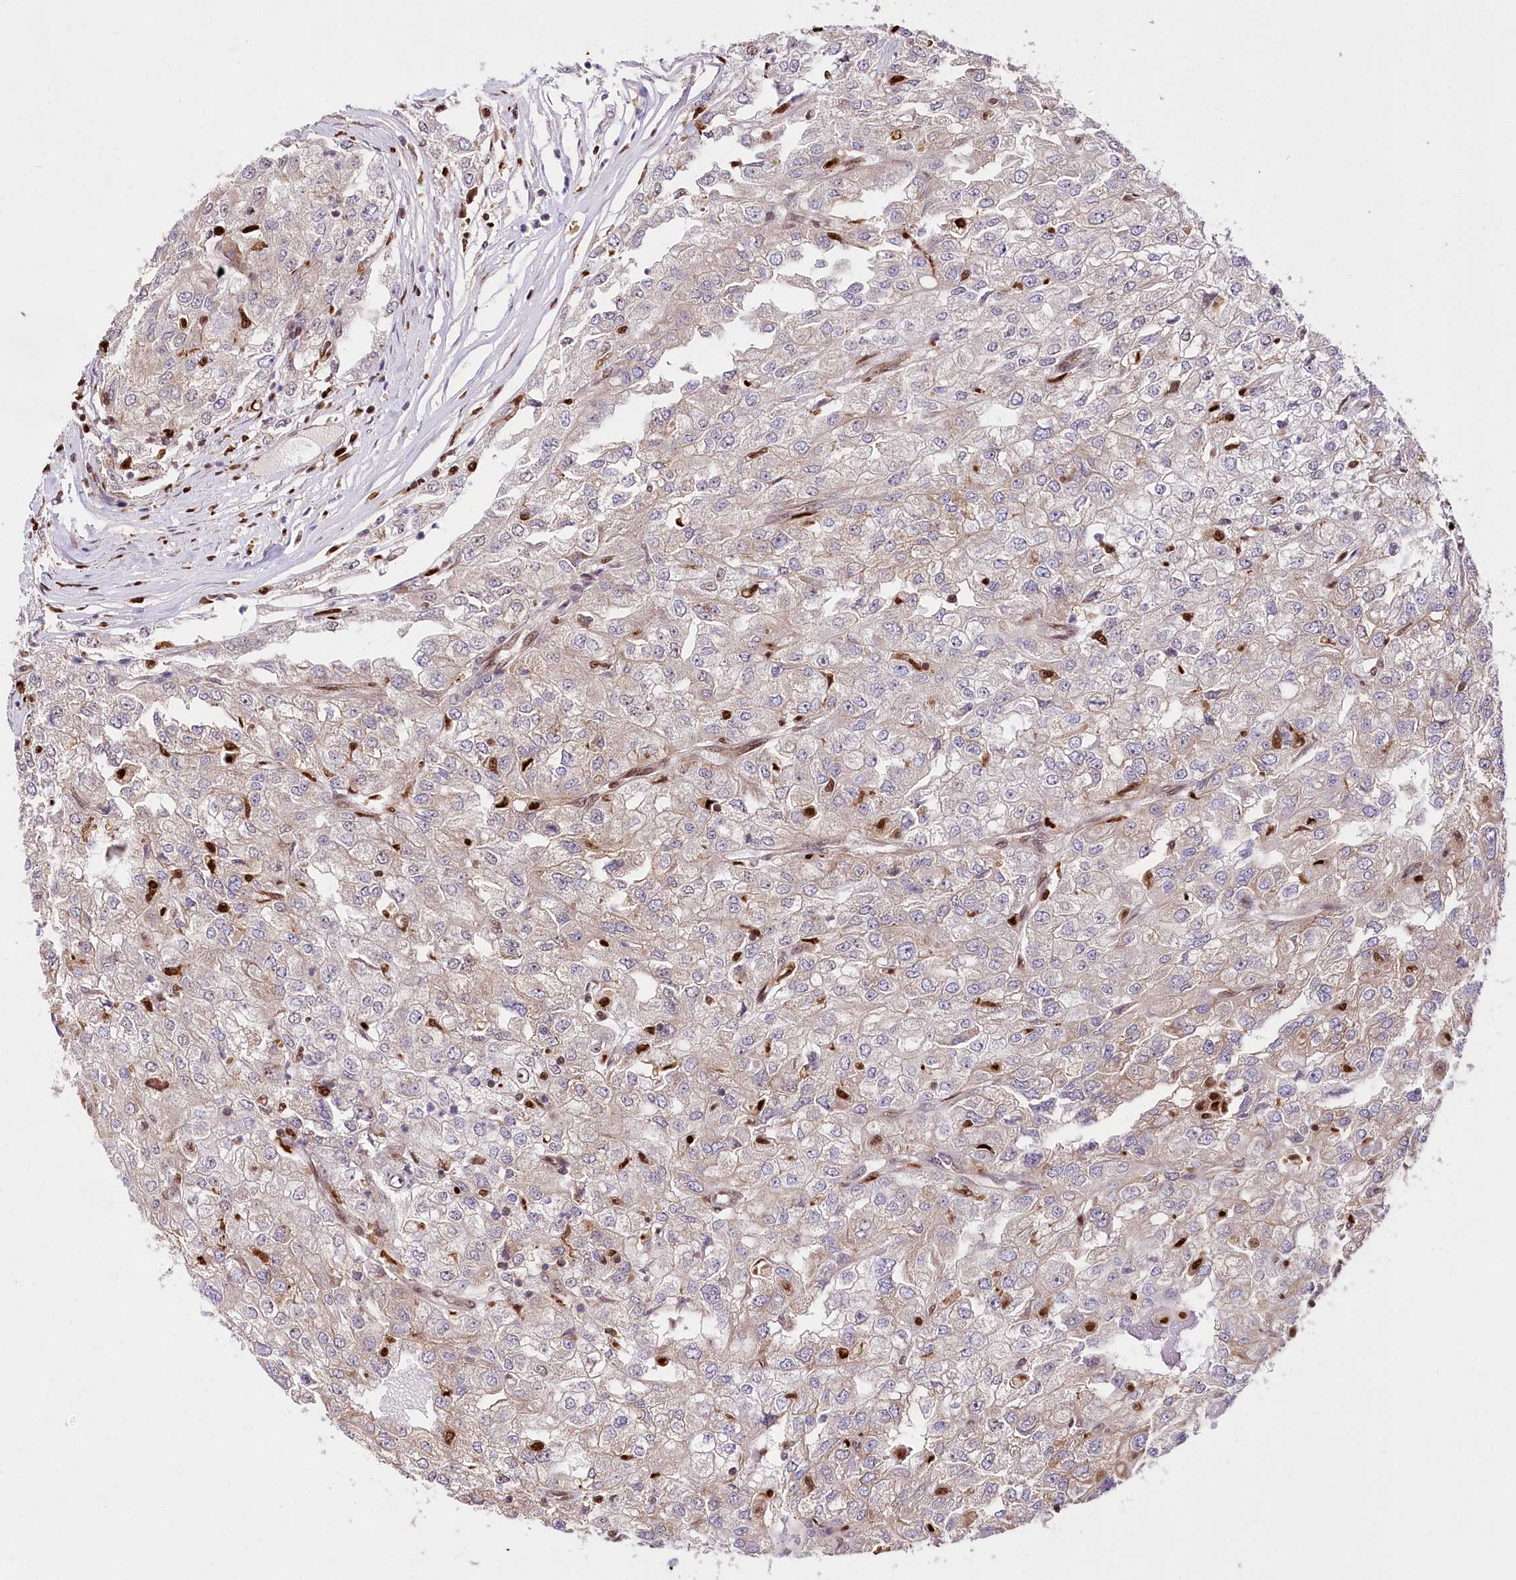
{"staining": {"intensity": "negative", "quantity": "none", "location": "none"}, "tissue": "renal cancer", "cell_type": "Tumor cells", "image_type": "cancer", "snomed": [{"axis": "morphology", "description": "Adenocarcinoma, NOS"}, {"axis": "topography", "description": "Kidney"}], "caption": "Tumor cells are negative for protein expression in human renal cancer (adenocarcinoma).", "gene": "FIGN", "patient": {"sex": "female", "age": 54}}